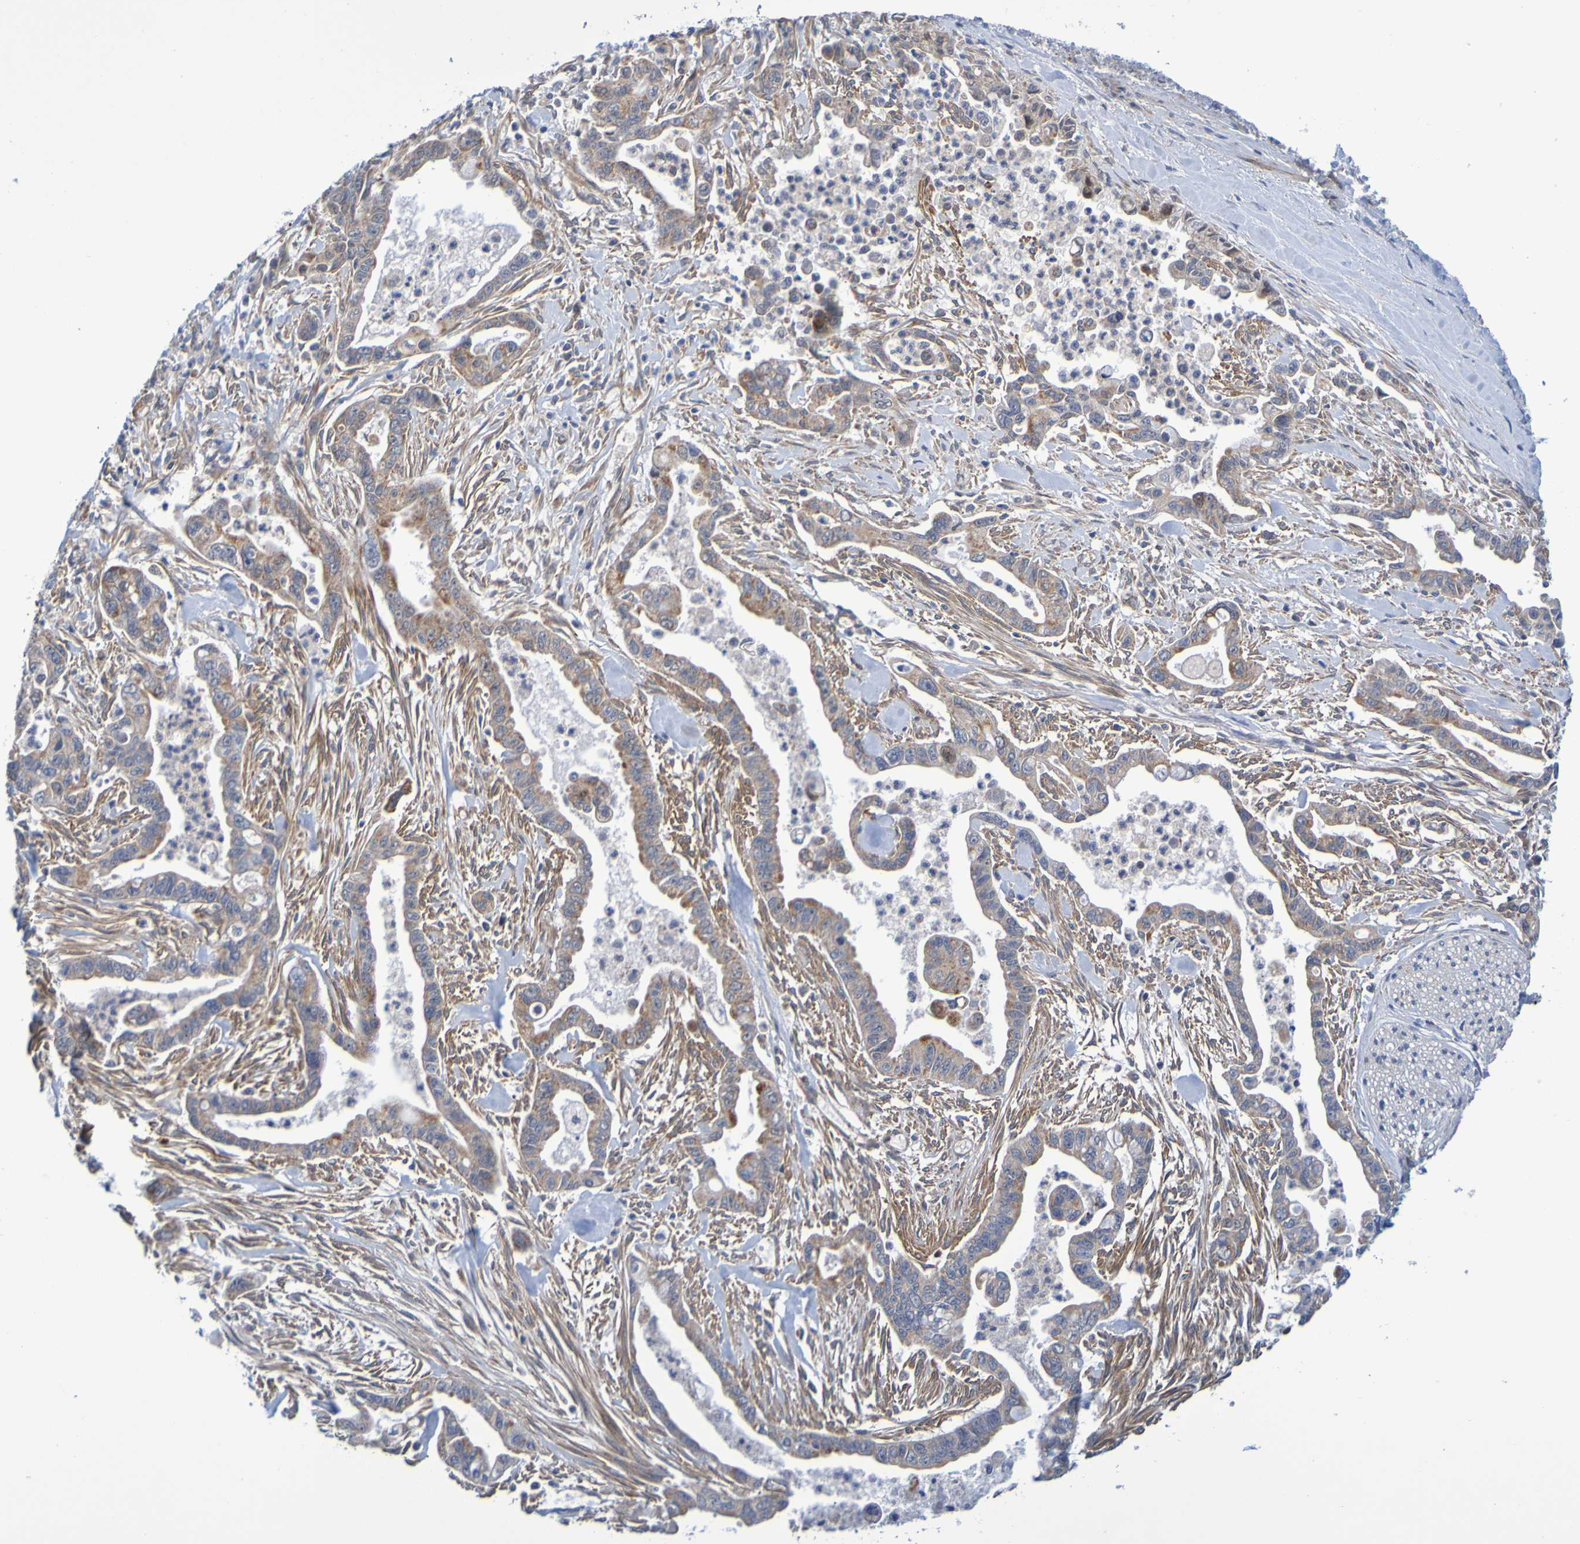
{"staining": {"intensity": "moderate", "quantity": ">75%", "location": "cytoplasmic/membranous"}, "tissue": "pancreatic cancer", "cell_type": "Tumor cells", "image_type": "cancer", "snomed": [{"axis": "morphology", "description": "Adenocarcinoma, NOS"}, {"axis": "topography", "description": "Pancreas"}], "caption": "Pancreatic adenocarcinoma stained with DAB (3,3'-diaminobenzidine) immunohistochemistry exhibits medium levels of moderate cytoplasmic/membranous staining in approximately >75% of tumor cells.", "gene": "CCDC51", "patient": {"sex": "male", "age": 70}}